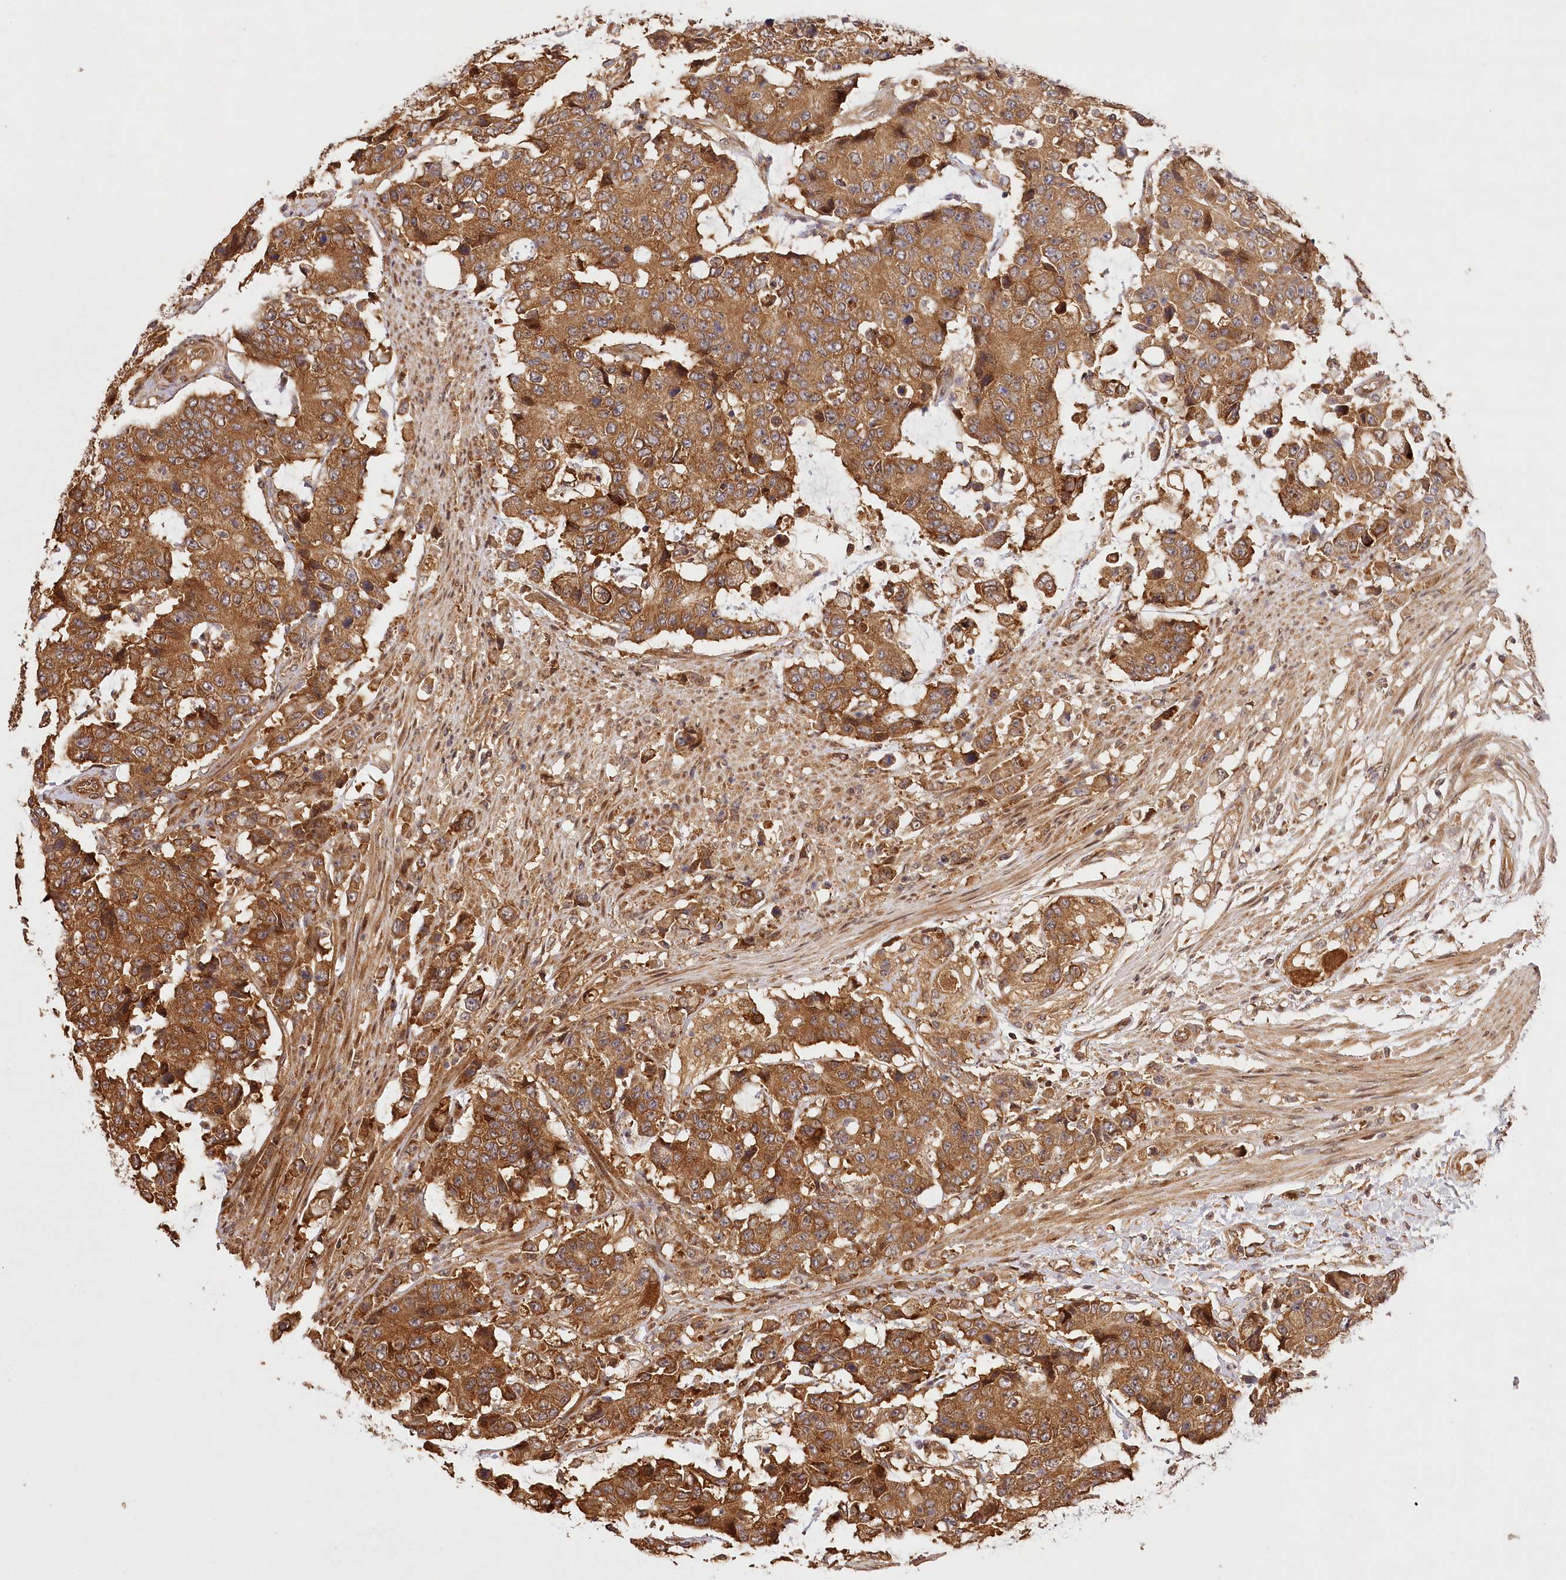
{"staining": {"intensity": "strong", "quantity": ">75%", "location": "cytoplasmic/membranous"}, "tissue": "colorectal cancer", "cell_type": "Tumor cells", "image_type": "cancer", "snomed": [{"axis": "morphology", "description": "Adenocarcinoma, NOS"}, {"axis": "topography", "description": "Colon"}], "caption": "This is an image of immunohistochemistry staining of adenocarcinoma (colorectal), which shows strong expression in the cytoplasmic/membranous of tumor cells.", "gene": "LSS", "patient": {"sex": "female", "age": 86}}